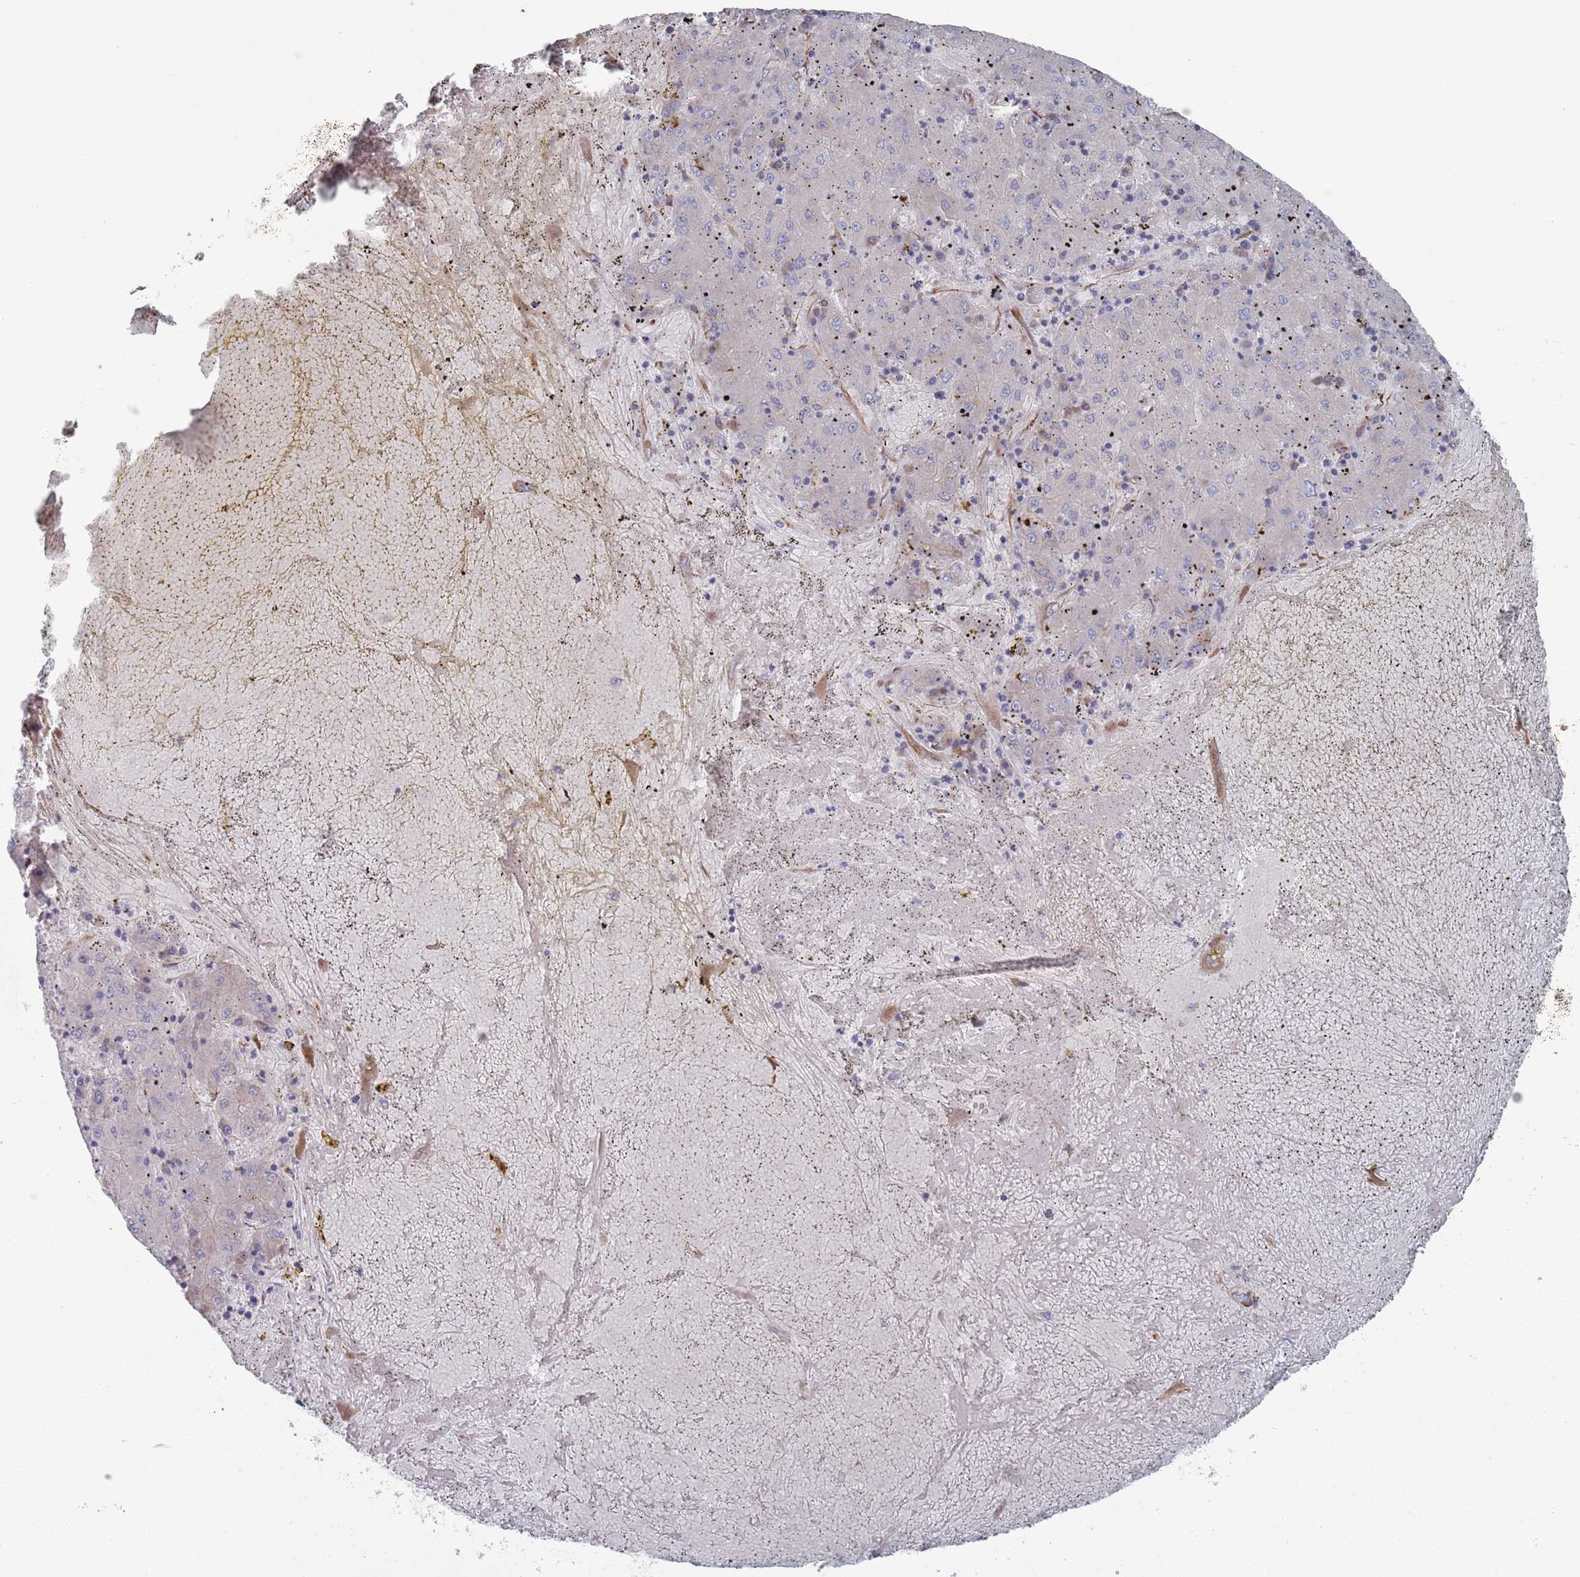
{"staining": {"intensity": "negative", "quantity": "none", "location": "none"}, "tissue": "liver cancer", "cell_type": "Tumor cells", "image_type": "cancer", "snomed": [{"axis": "morphology", "description": "Carcinoma, Hepatocellular, NOS"}, {"axis": "topography", "description": "Liver"}], "caption": "Histopathology image shows no significant protein positivity in tumor cells of liver hepatocellular carcinoma.", "gene": "CCDC106", "patient": {"sex": "male", "age": 72}}